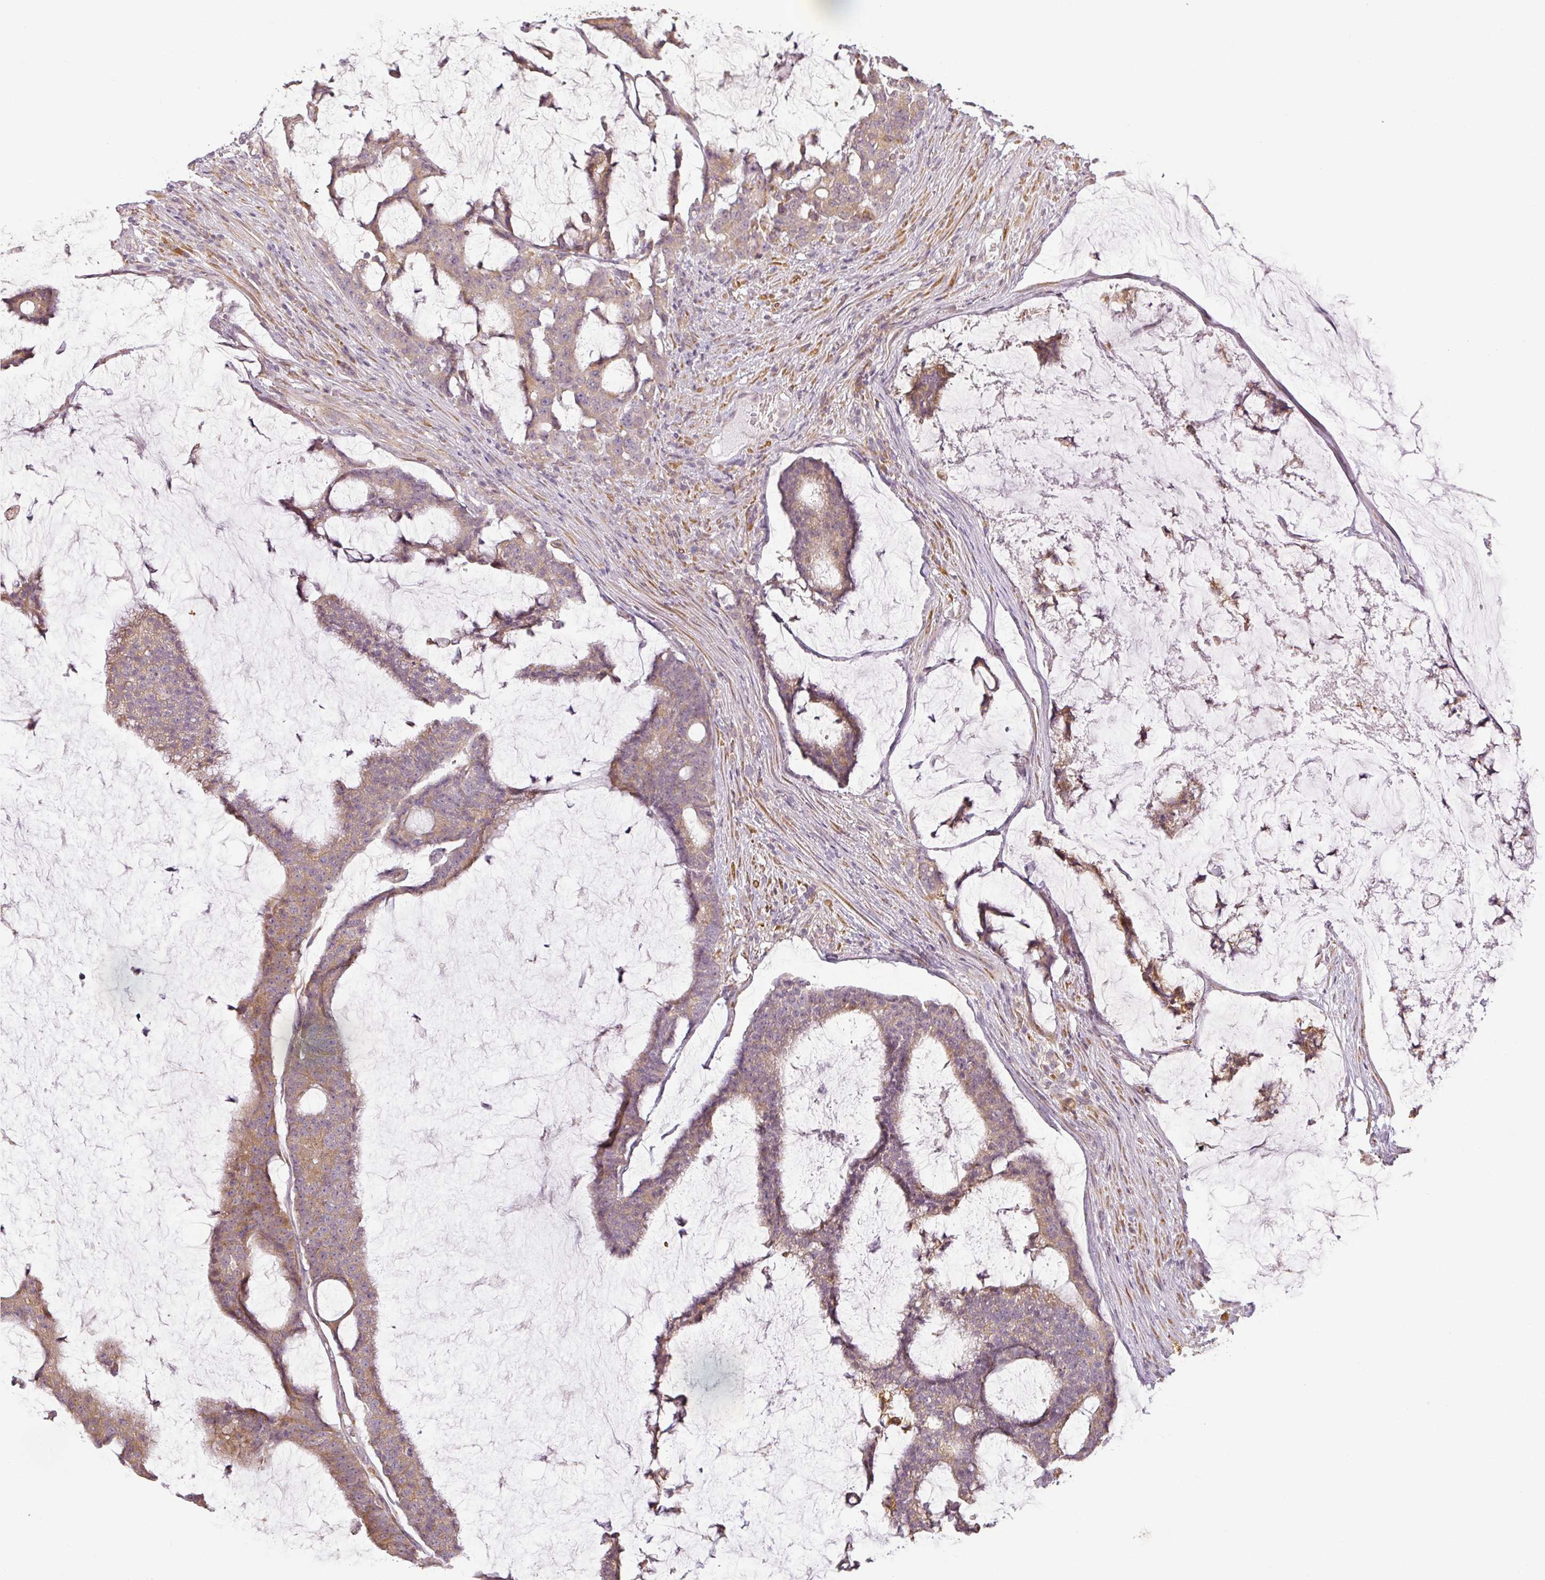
{"staining": {"intensity": "moderate", "quantity": ">75%", "location": "cytoplasmic/membranous"}, "tissue": "colorectal cancer", "cell_type": "Tumor cells", "image_type": "cancer", "snomed": [{"axis": "morphology", "description": "Adenocarcinoma, NOS"}, {"axis": "topography", "description": "Colon"}], "caption": "Colorectal cancer (adenocarcinoma) stained with a brown dye shows moderate cytoplasmic/membranous positive positivity in approximately >75% of tumor cells.", "gene": "CCDC144A", "patient": {"sex": "female", "age": 84}}